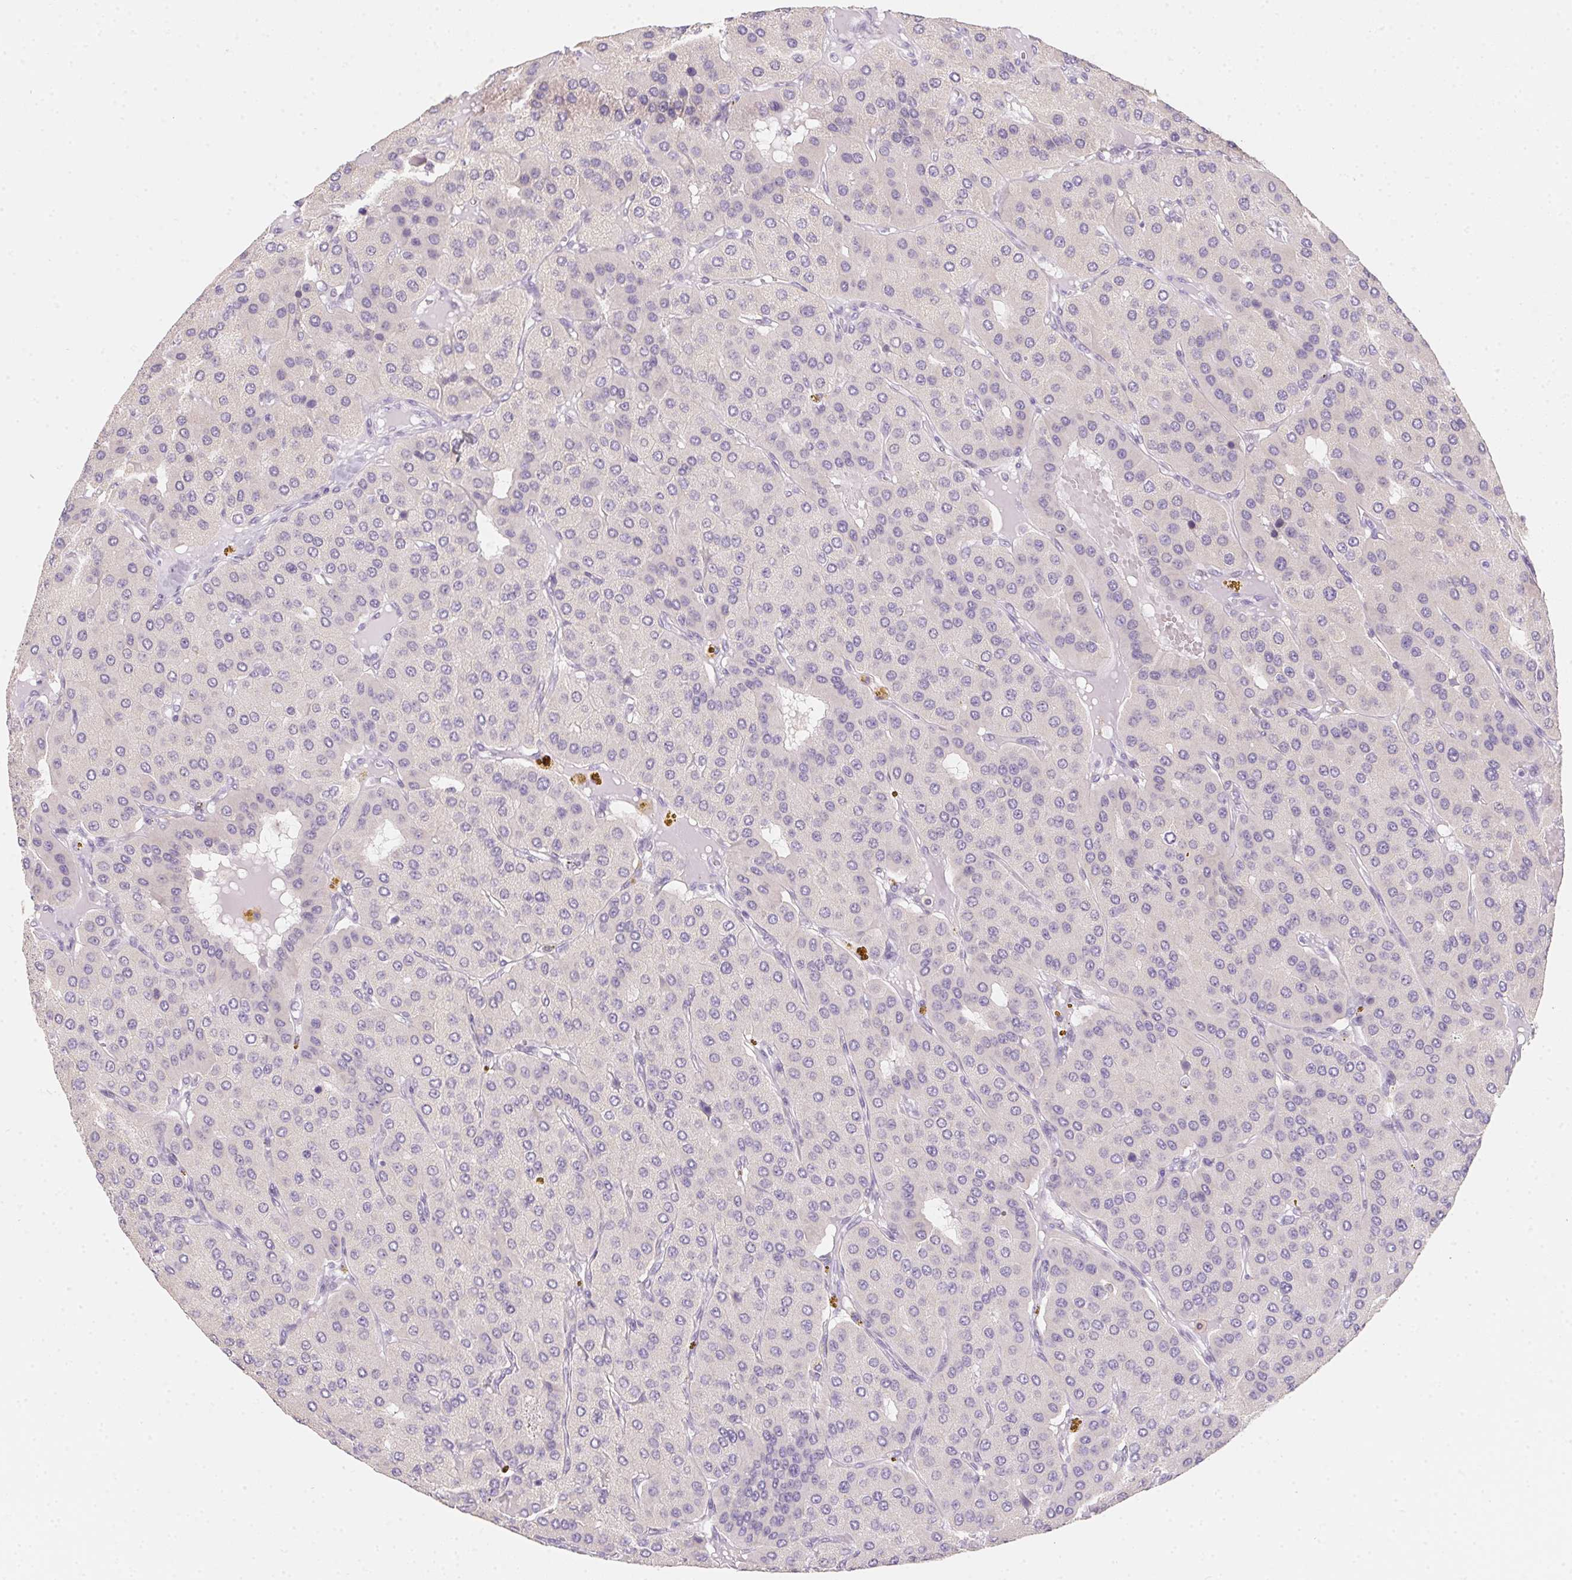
{"staining": {"intensity": "negative", "quantity": "none", "location": "none"}, "tissue": "parathyroid gland", "cell_type": "Glandular cells", "image_type": "normal", "snomed": [{"axis": "morphology", "description": "Normal tissue, NOS"}, {"axis": "morphology", "description": "Adenoma, NOS"}, {"axis": "topography", "description": "Parathyroid gland"}], "caption": "Immunohistochemistry photomicrograph of unremarkable parathyroid gland stained for a protein (brown), which displays no expression in glandular cells. (Stains: DAB (3,3'-diaminobenzidine) IHC with hematoxylin counter stain, Microscopy: brightfield microscopy at high magnification).", "gene": "MORC1", "patient": {"sex": "female", "age": 86}}